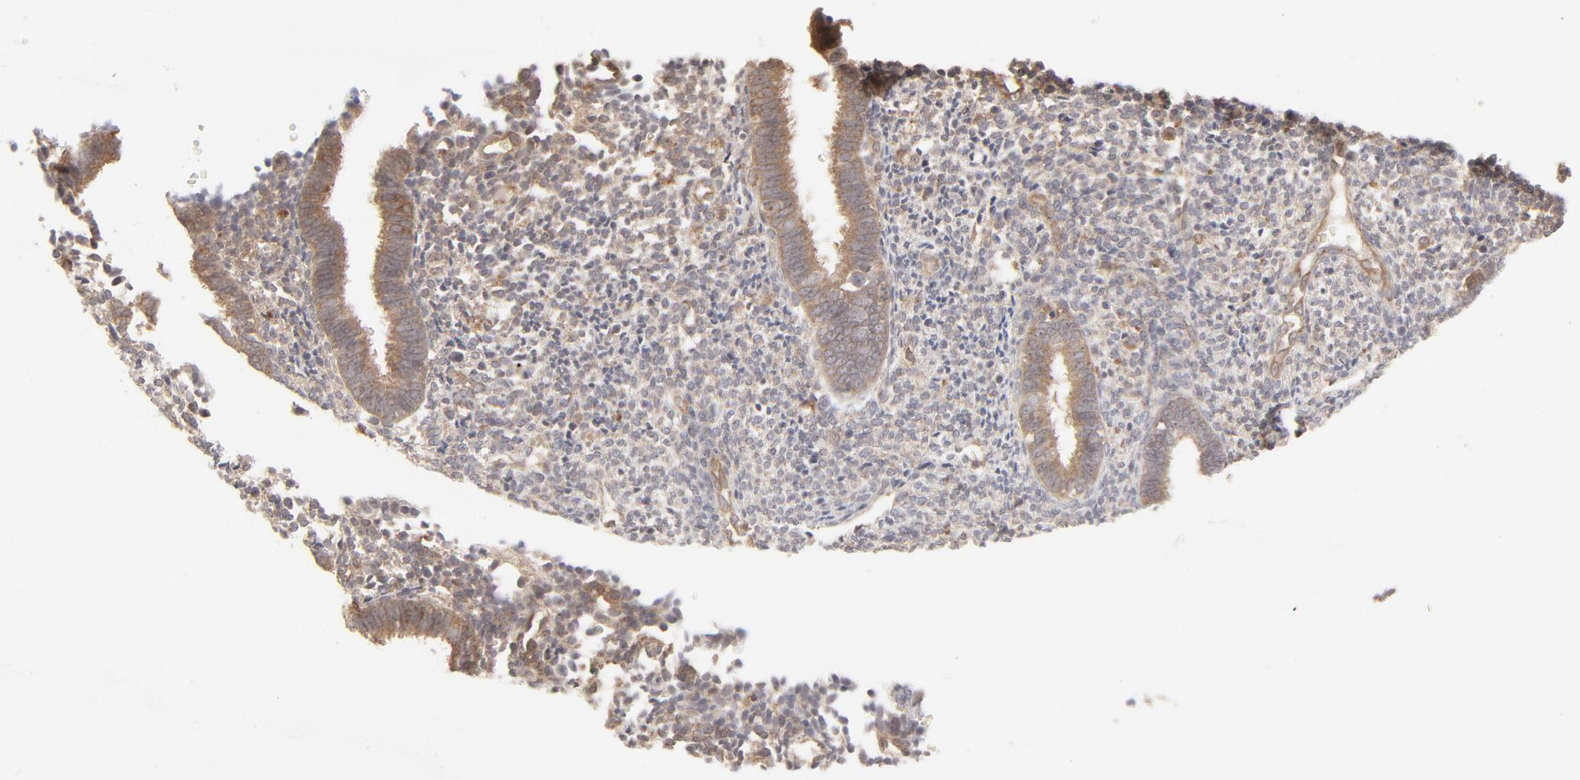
{"staining": {"intensity": "weak", "quantity": "25%-75%", "location": "cytoplasmic/membranous"}, "tissue": "endometrium", "cell_type": "Cells in endometrial stroma", "image_type": "normal", "snomed": [{"axis": "morphology", "description": "Normal tissue, NOS"}, {"axis": "topography", "description": "Endometrium"}], "caption": "The micrograph displays immunohistochemical staining of normal endometrium. There is weak cytoplasmic/membranous positivity is seen in approximately 25%-75% of cells in endometrial stroma. (DAB IHC, brown staining for protein, blue staining for nuclei).", "gene": "RAB5C", "patient": {"sex": "female", "age": 27}}